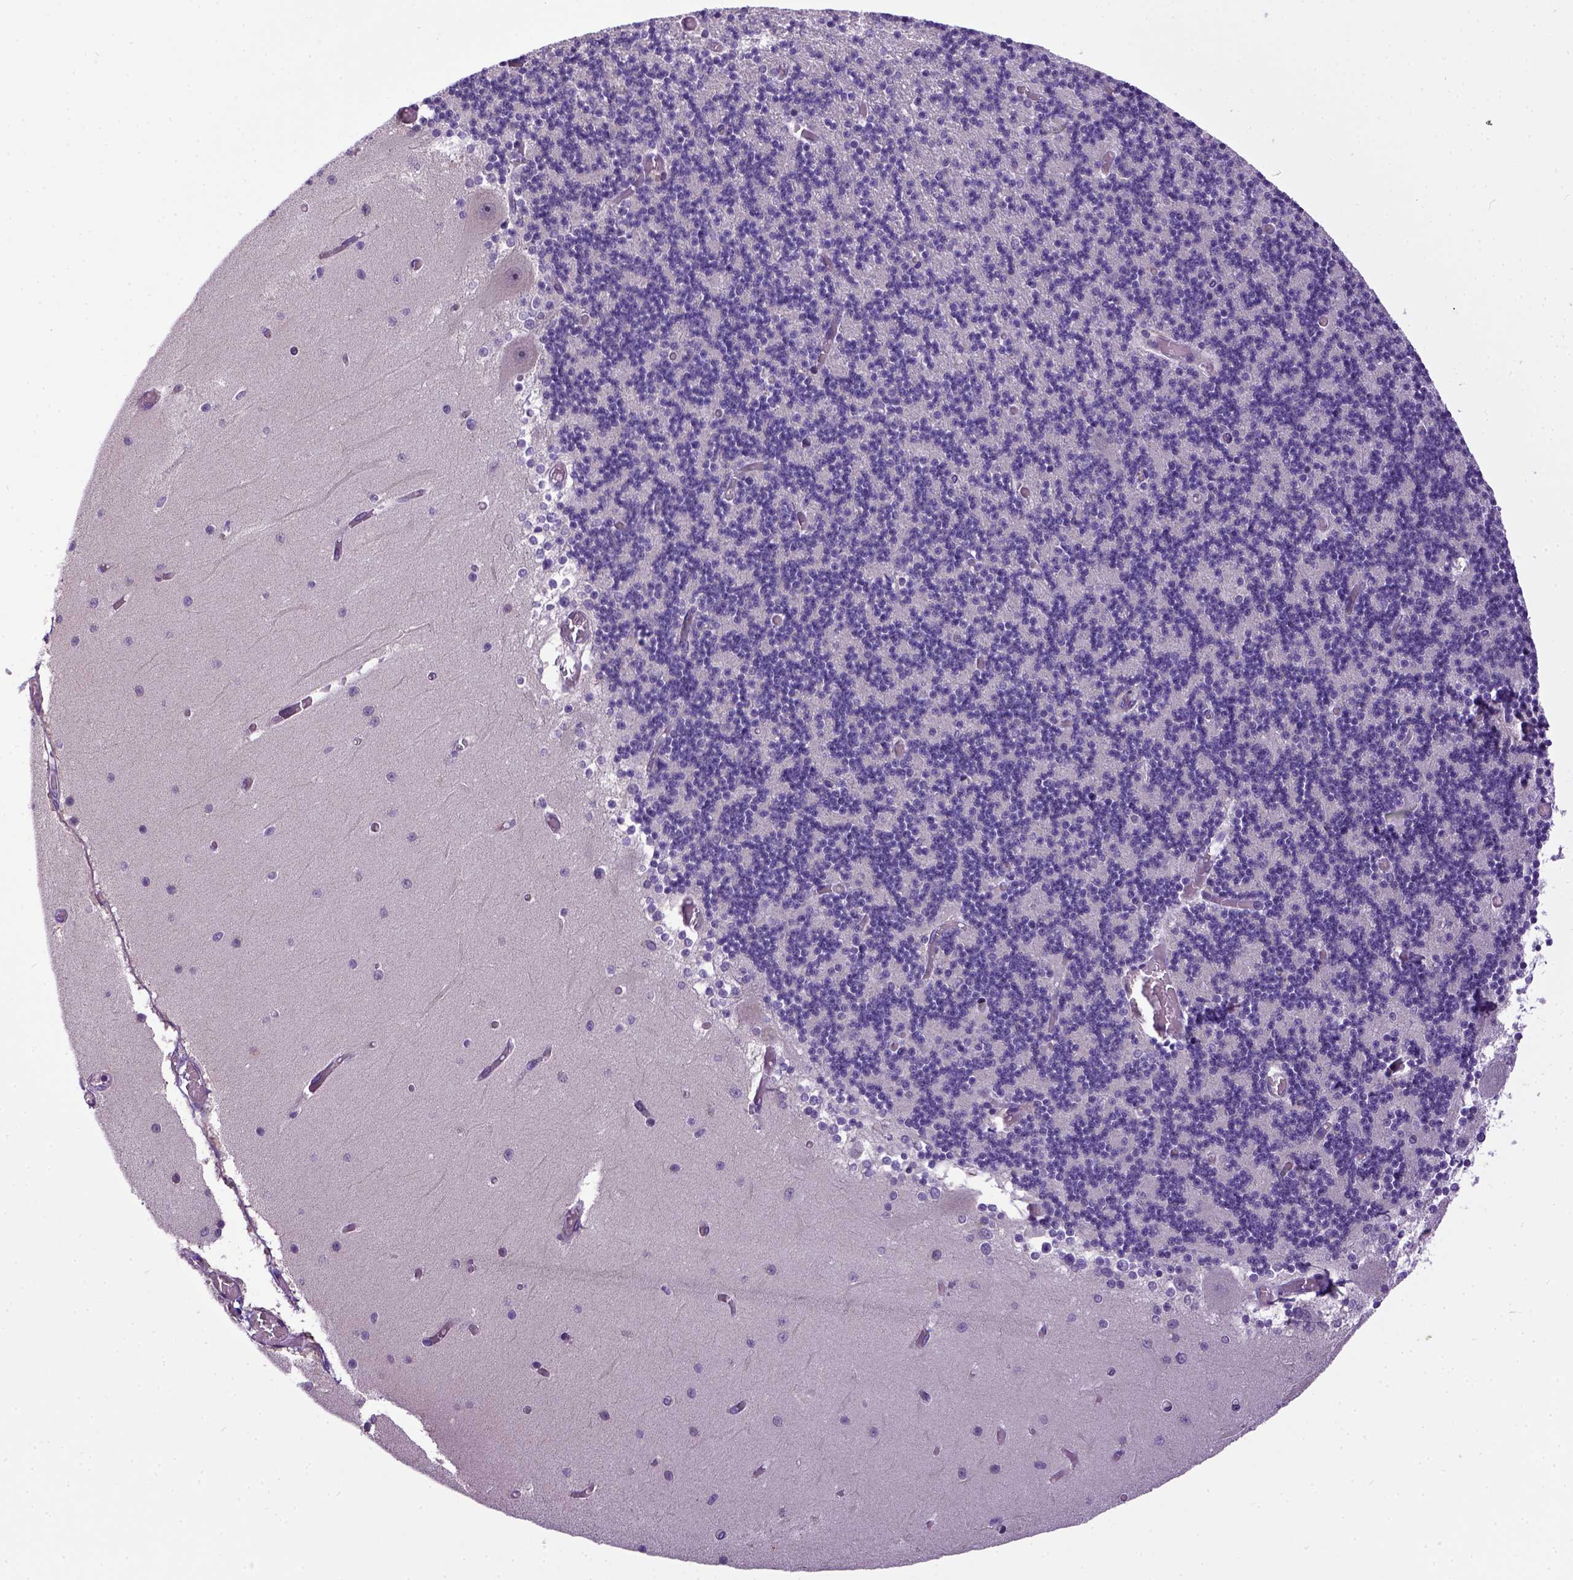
{"staining": {"intensity": "negative", "quantity": "none", "location": "none"}, "tissue": "cerebellum", "cell_type": "Cells in granular layer", "image_type": "normal", "snomed": [{"axis": "morphology", "description": "Normal tissue, NOS"}, {"axis": "topography", "description": "Cerebellum"}], "caption": "DAB (3,3'-diaminobenzidine) immunohistochemical staining of unremarkable cerebellum displays no significant expression in cells in granular layer. (Stains: DAB (3,3'-diaminobenzidine) immunohistochemistry with hematoxylin counter stain, Microscopy: brightfield microscopy at high magnification).", "gene": "NEK5", "patient": {"sex": "female", "age": 28}}